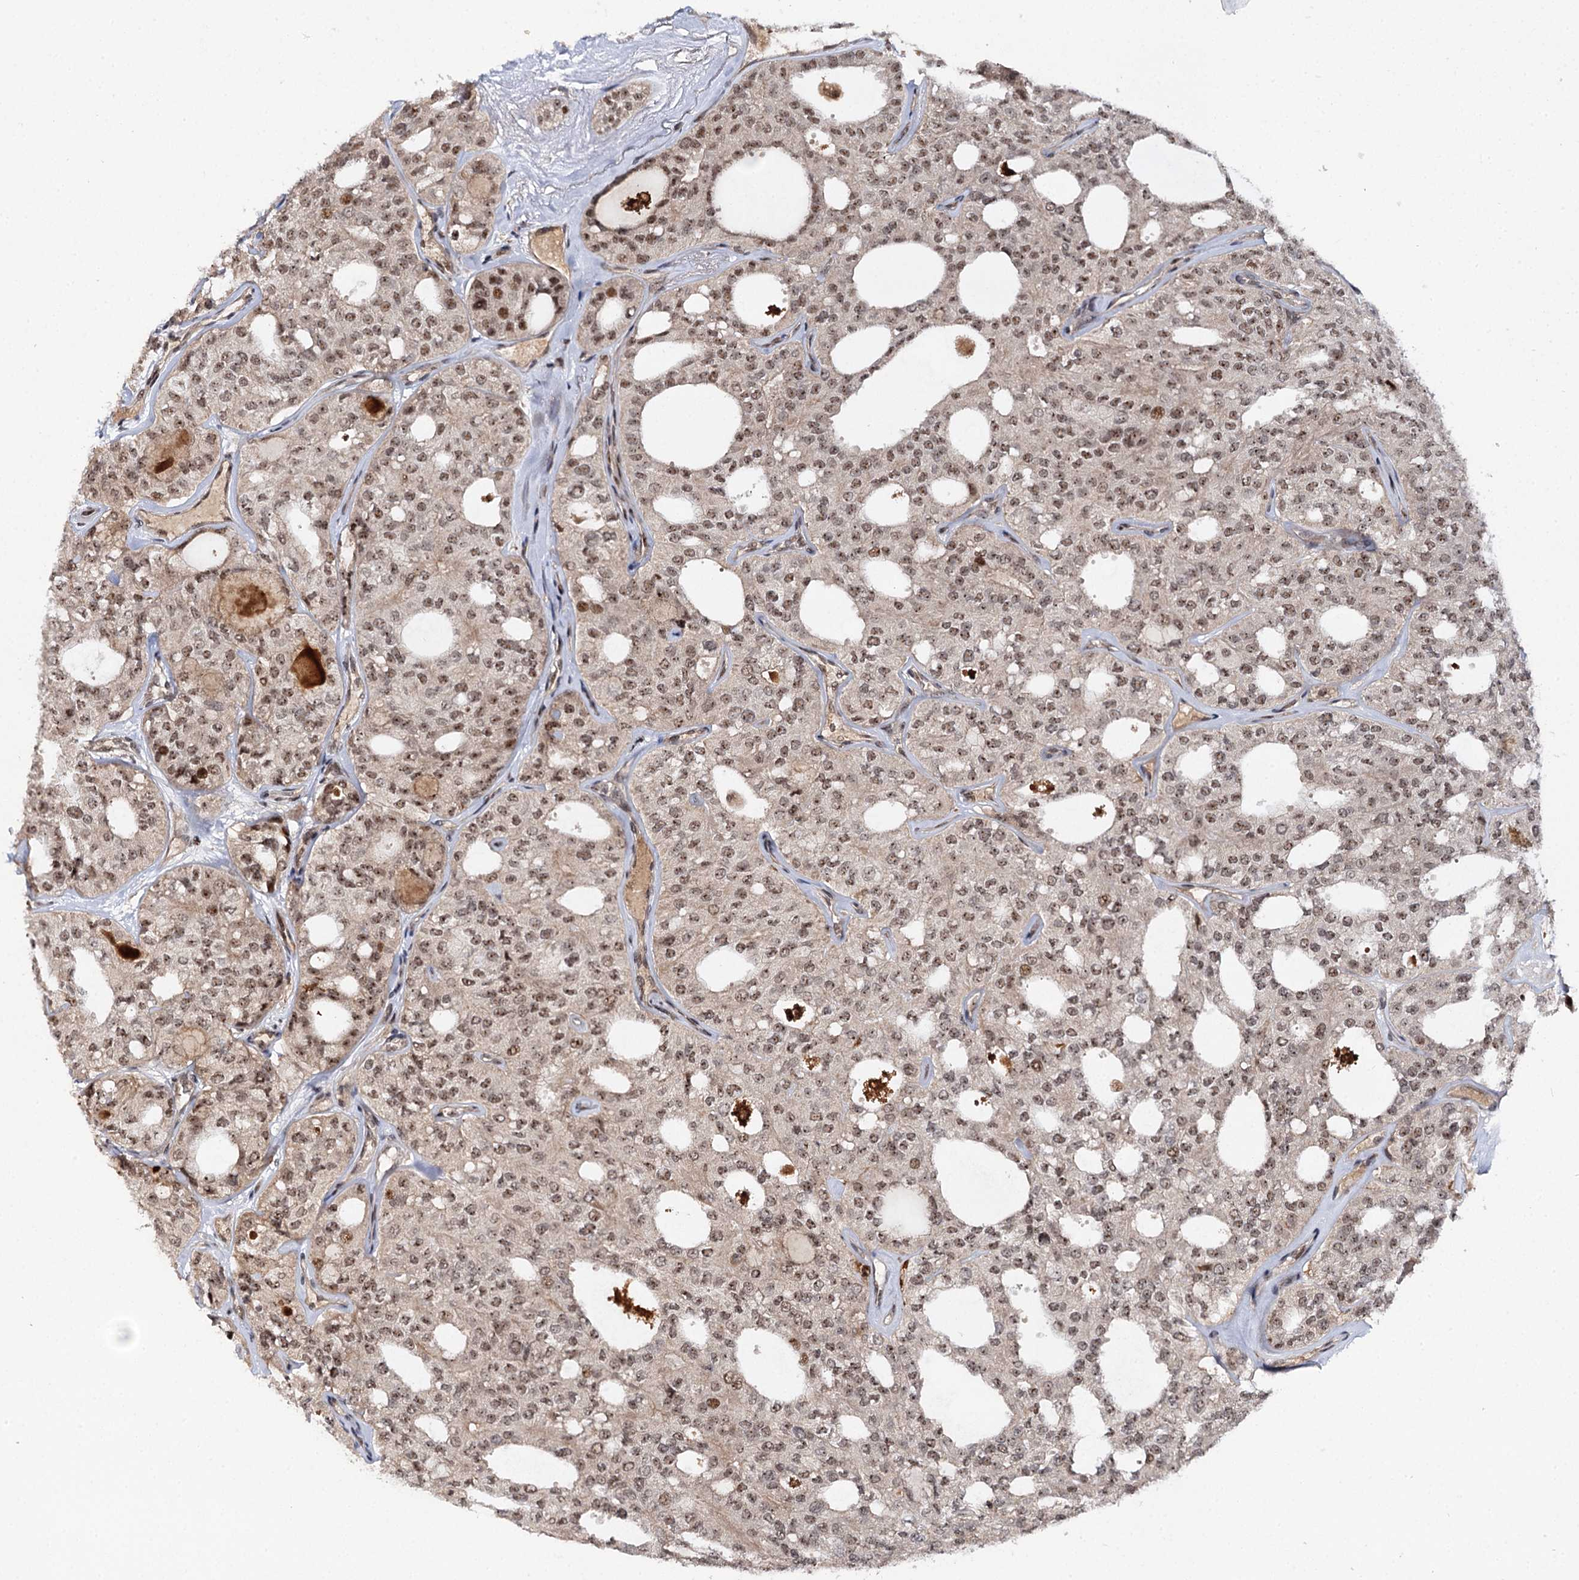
{"staining": {"intensity": "moderate", "quantity": ">75%", "location": "nuclear"}, "tissue": "thyroid cancer", "cell_type": "Tumor cells", "image_type": "cancer", "snomed": [{"axis": "morphology", "description": "Follicular adenoma carcinoma, NOS"}, {"axis": "topography", "description": "Thyroid gland"}], "caption": "A brown stain highlights moderate nuclear expression of a protein in thyroid cancer tumor cells.", "gene": "BUD13", "patient": {"sex": "male", "age": 75}}